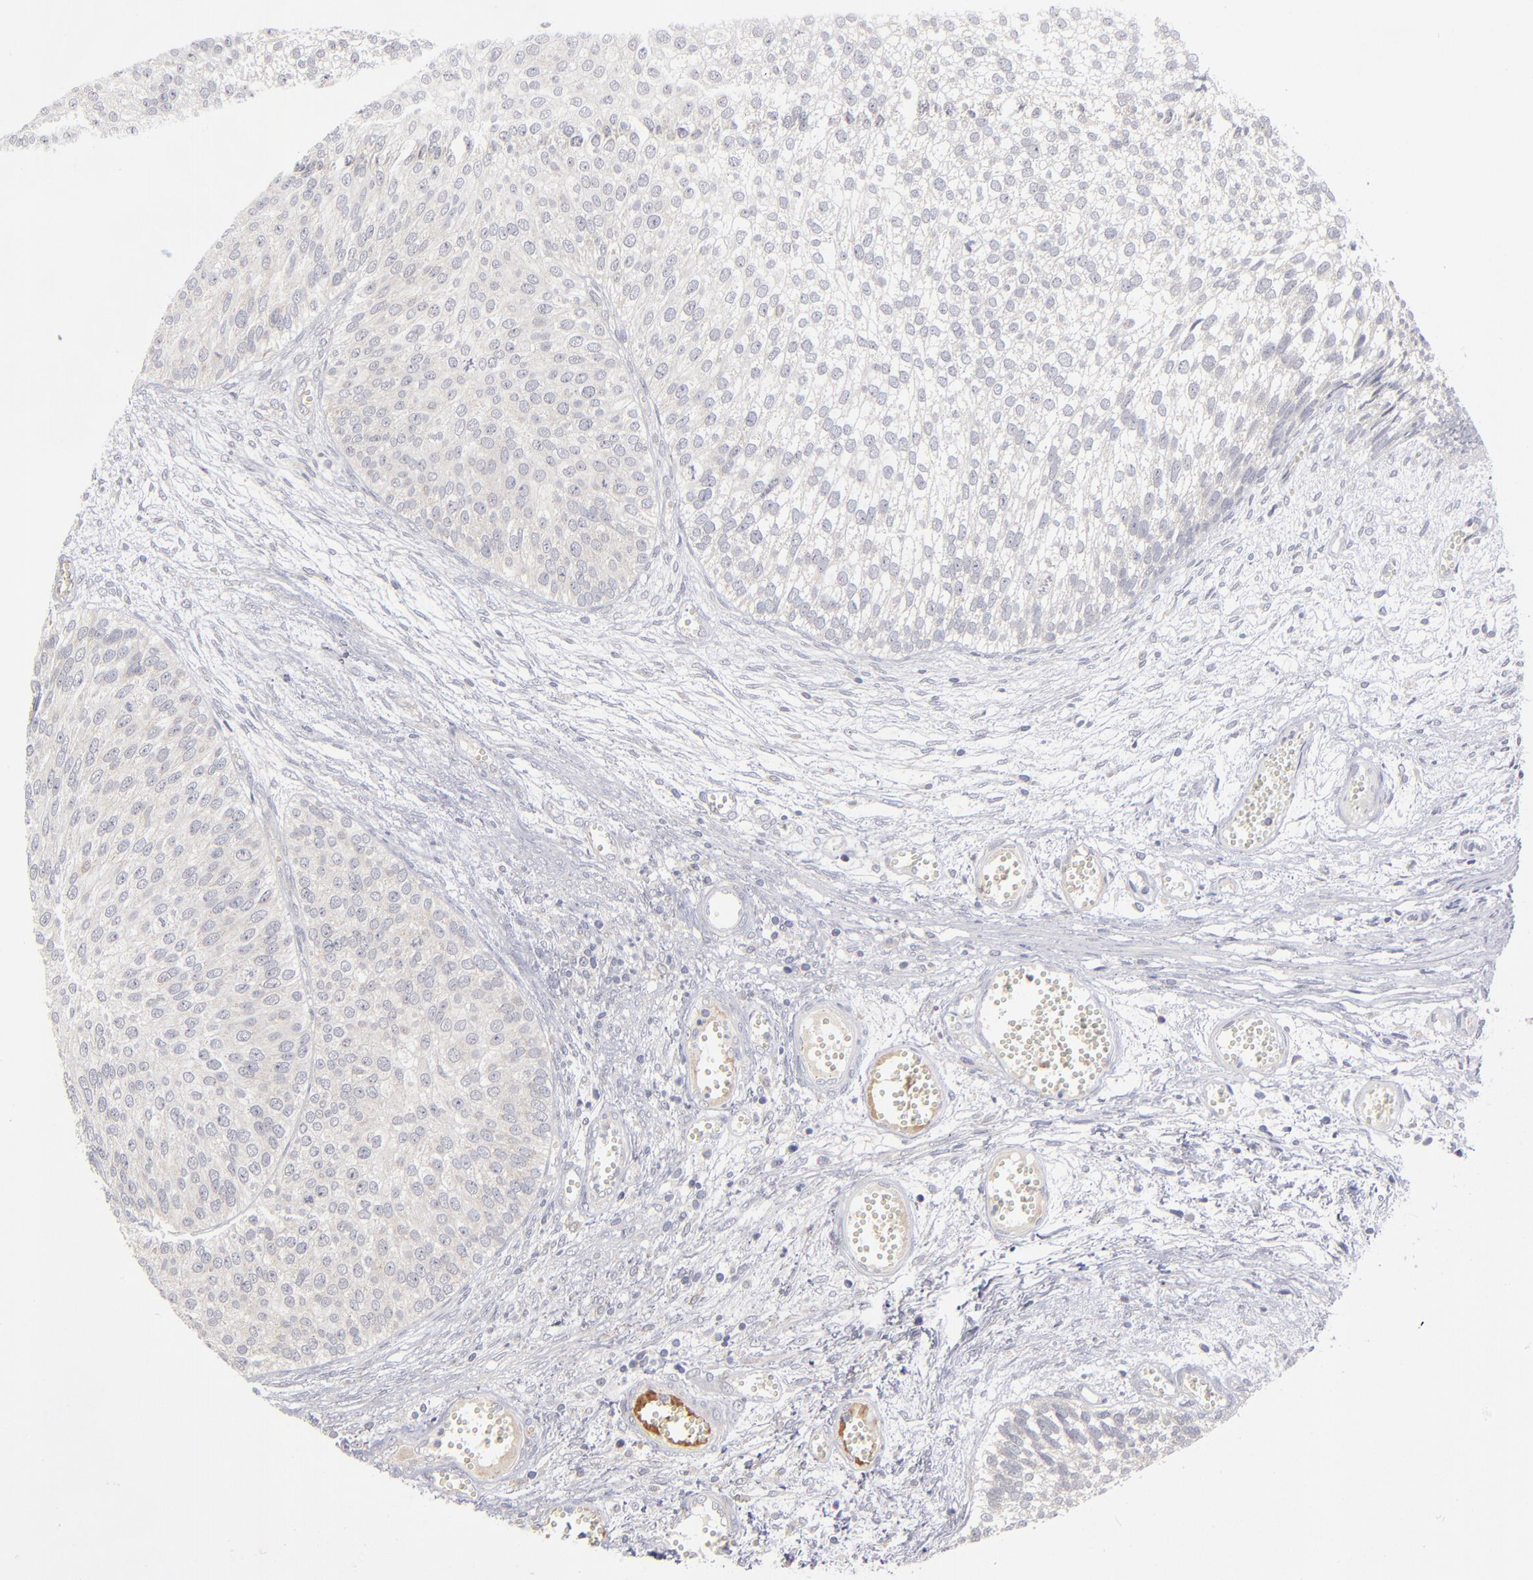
{"staining": {"intensity": "negative", "quantity": "none", "location": "none"}, "tissue": "urothelial cancer", "cell_type": "Tumor cells", "image_type": "cancer", "snomed": [{"axis": "morphology", "description": "Urothelial carcinoma, Low grade"}, {"axis": "topography", "description": "Urinary bladder"}], "caption": "This is an IHC photomicrograph of human urothelial cancer. There is no staining in tumor cells.", "gene": "EXD2", "patient": {"sex": "male", "age": 84}}